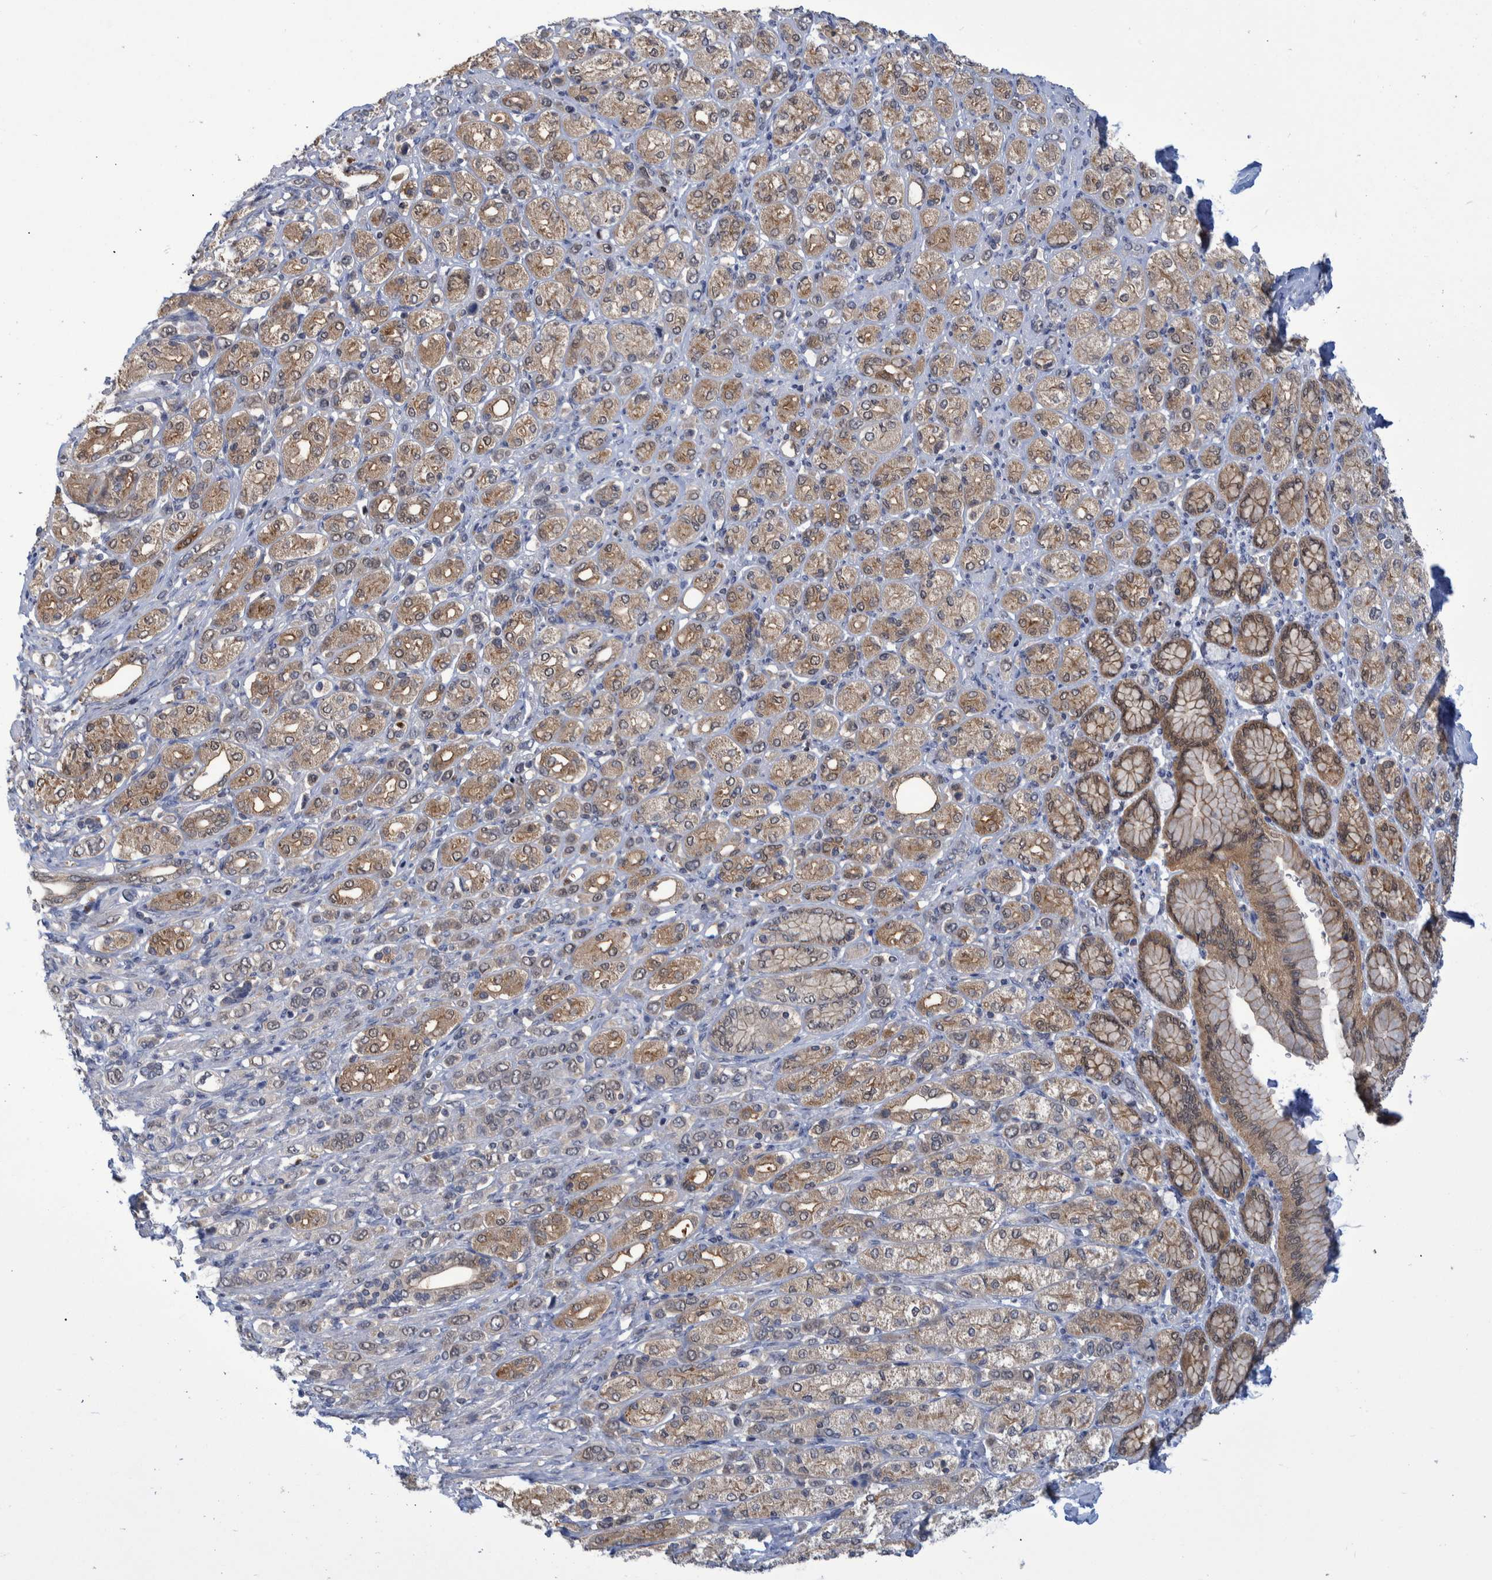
{"staining": {"intensity": "moderate", "quantity": "25%-75%", "location": "cytoplasmic/membranous"}, "tissue": "stomach cancer", "cell_type": "Tumor cells", "image_type": "cancer", "snomed": [{"axis": "morphology", "description": "Adenocarcinoma, NOS"}, {"axis": "topography", "description": "Stomach"}], "caption": "Immunohistochemical staining of stomach adenocarcinoma displays medium levels of moderate cytoplasmic/membranous protein expression in approximately 25%-75% of tumor cells. The protein is shown in brown color, while the nuclei are stained blue.", "gene": "PCYT2", "patient": {"sex": "female", "age": 65}}